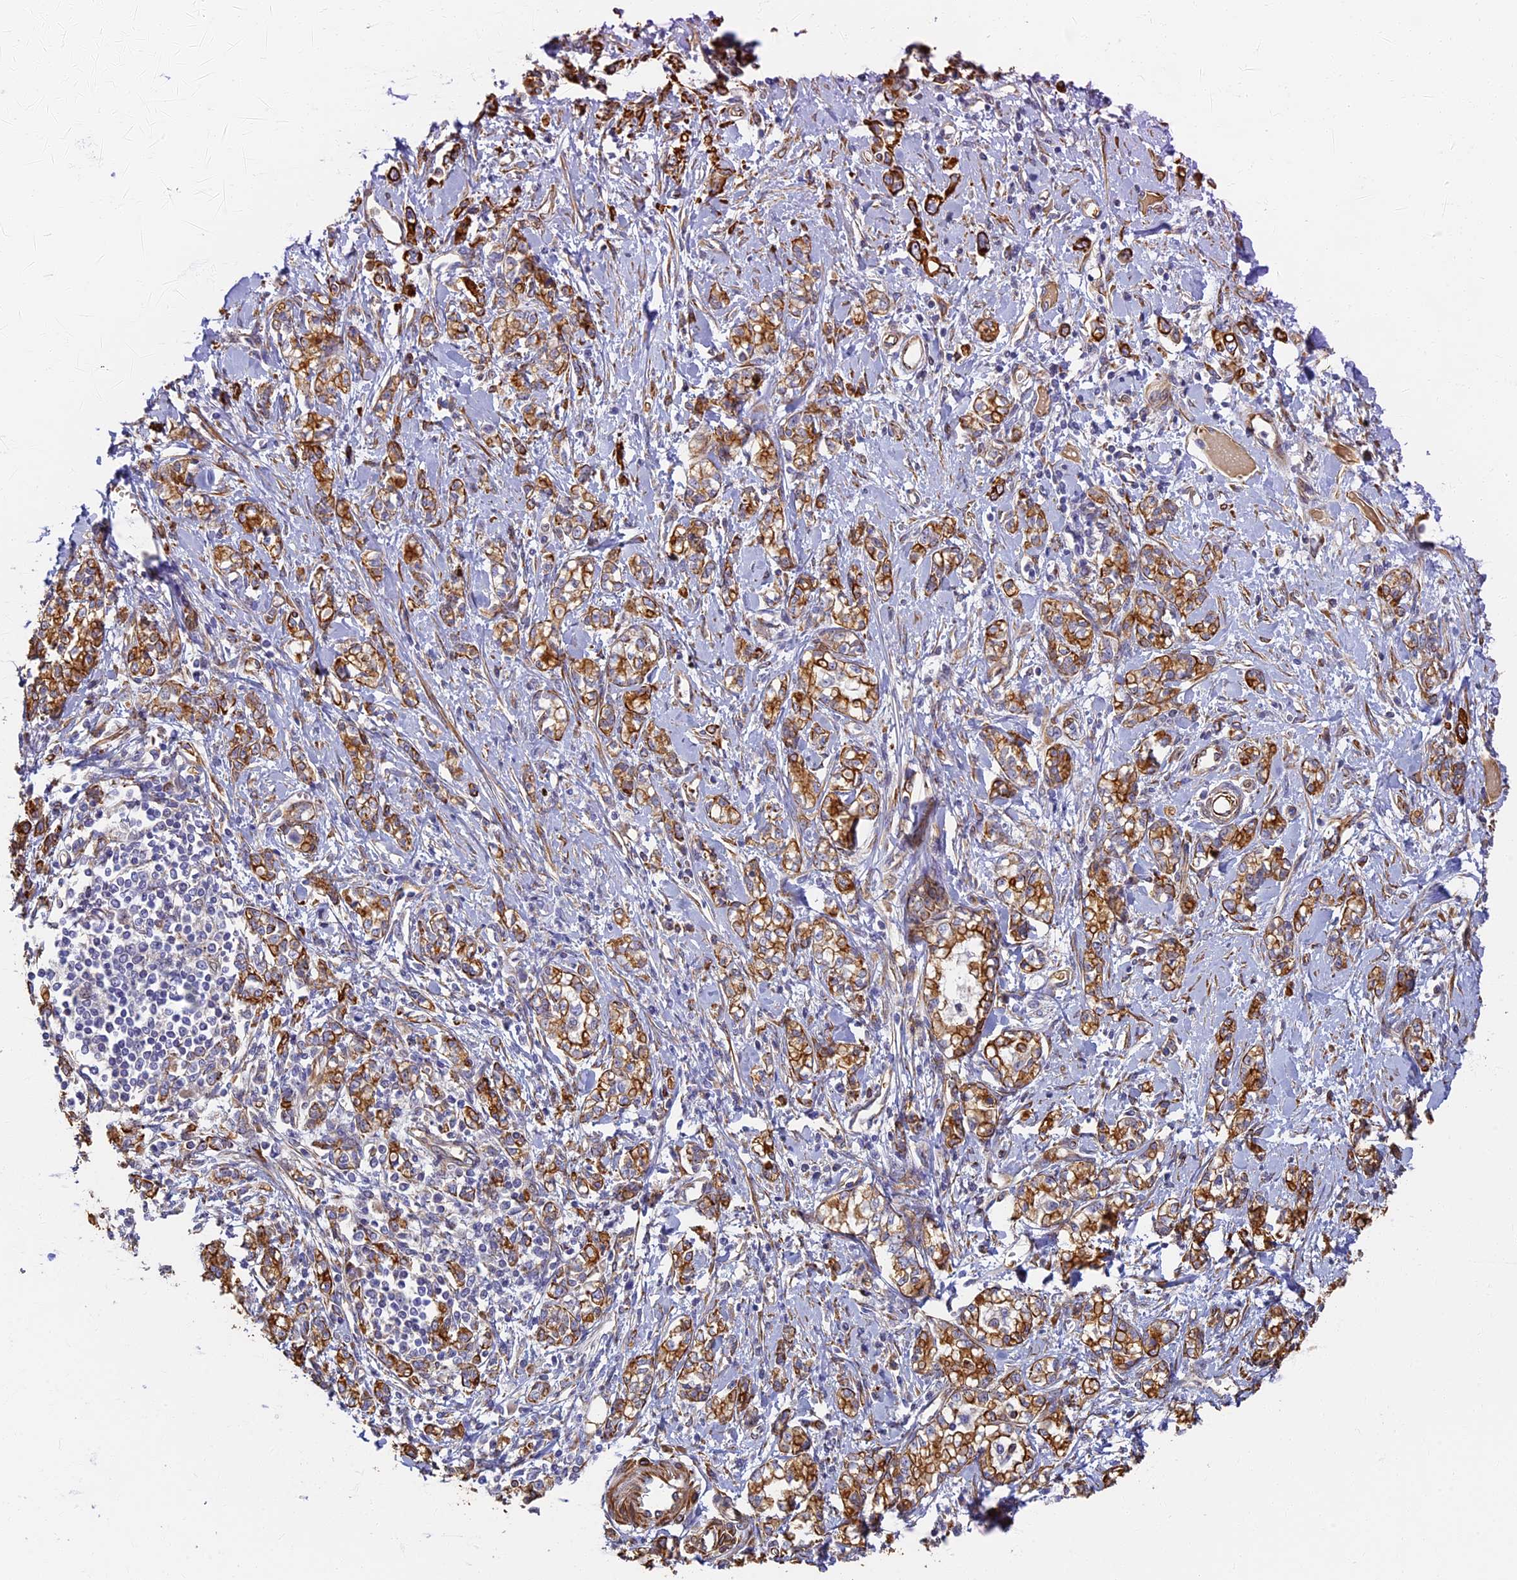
{"staining": {"intensity": "moderate", "quantity": ">75%", "location": "cytoplasmic/membranous"}, "tissue": "stomach cancer", "cell_type": "Tumor cells", "image_type": "cancer", "snomed": [{"axis": "morphology", "description": "Adenocarcinoma, NOS"}, {"axis": "topography", "description": "Stomach"}], "caption": "This histopathology image displays immunohistochemistry (IHC) staining of human stomach adenocarcinoma, with medium moderate cytoplasmic/membranous staining in about >75% of tumor cells.", "gene": "LRRC57", "patient": {"sex": "female", "age": 76}}